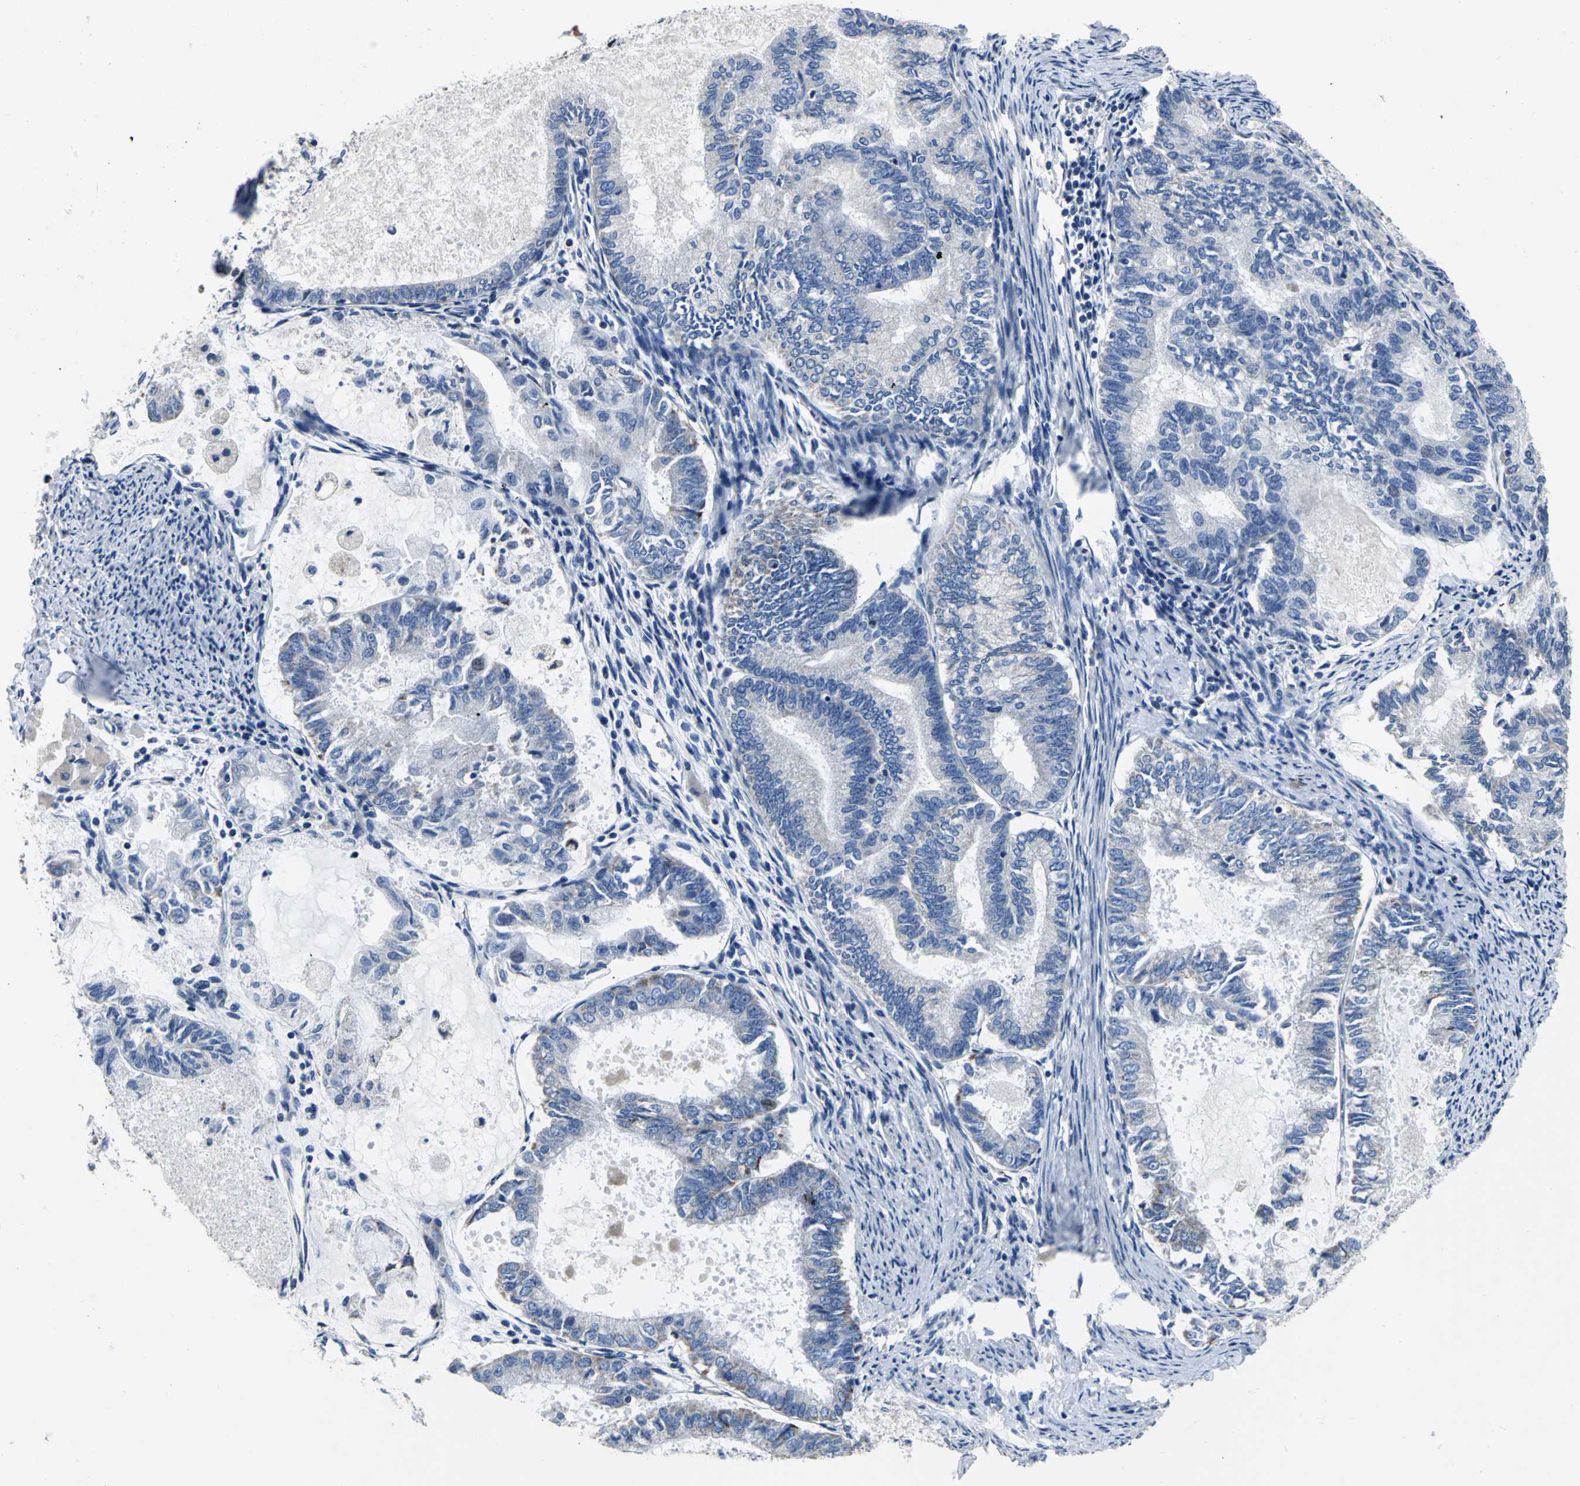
{"staining": {"intensity": "weak", "quantity": "<25%", "location": "cytoplasmic/membranous"}, "tissue": "endometrial cancer", "cell_type": "Tumor cells", "image_type": "cancer", "snomed": [{"axis": "morphology", "description": "Adenocarcinoma, NOS"}, {"axis": "topography", "description": "Endometrium"}], "caption": "IHC of endometrial cancer displays no staining in tumor cells. The staining was performed using DAB to visualize the protein expression in brown, while the nuclei were stained in blue with hematoxylin (Magnification: 20x).", "gene": "IFI6", "patient": {"sex": "female", "age": 86}}